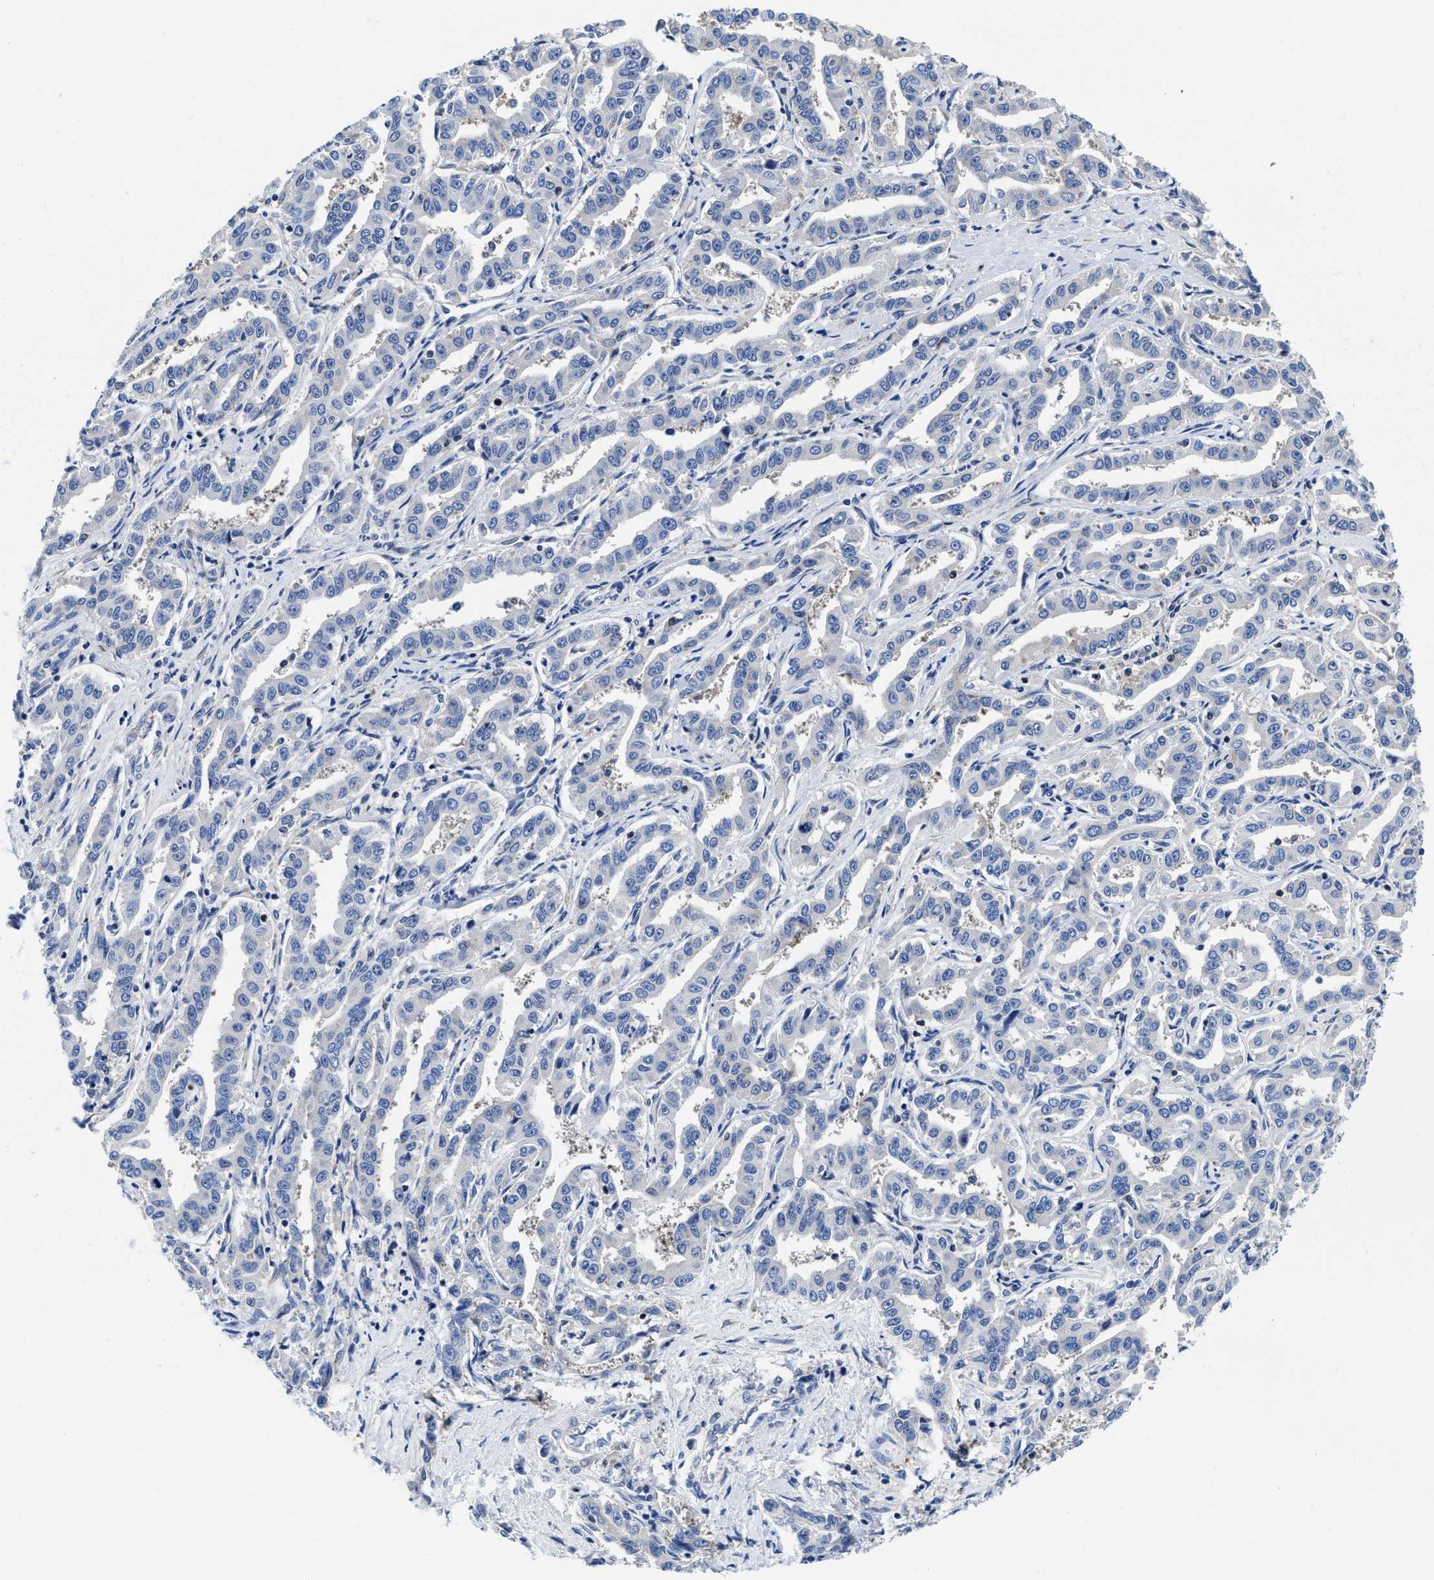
{"staining": {"intensity": "negative", "quantity": "none", "location": "none"}, "tissue": "liver cancer", "cell_type": "Tumor cells", "image_type": "cancer", "snomed": [{"axis": "morphology", "description": "Cholangiocarcinoma"}, {"axis": "topography", "description": "Liver"}], "caption": "The image reveals no staining of tumor cells in liver cancer (cholangiocarcinoma).", "gene": "YARS1", "patient": {"sex": "male", "age": 59}}